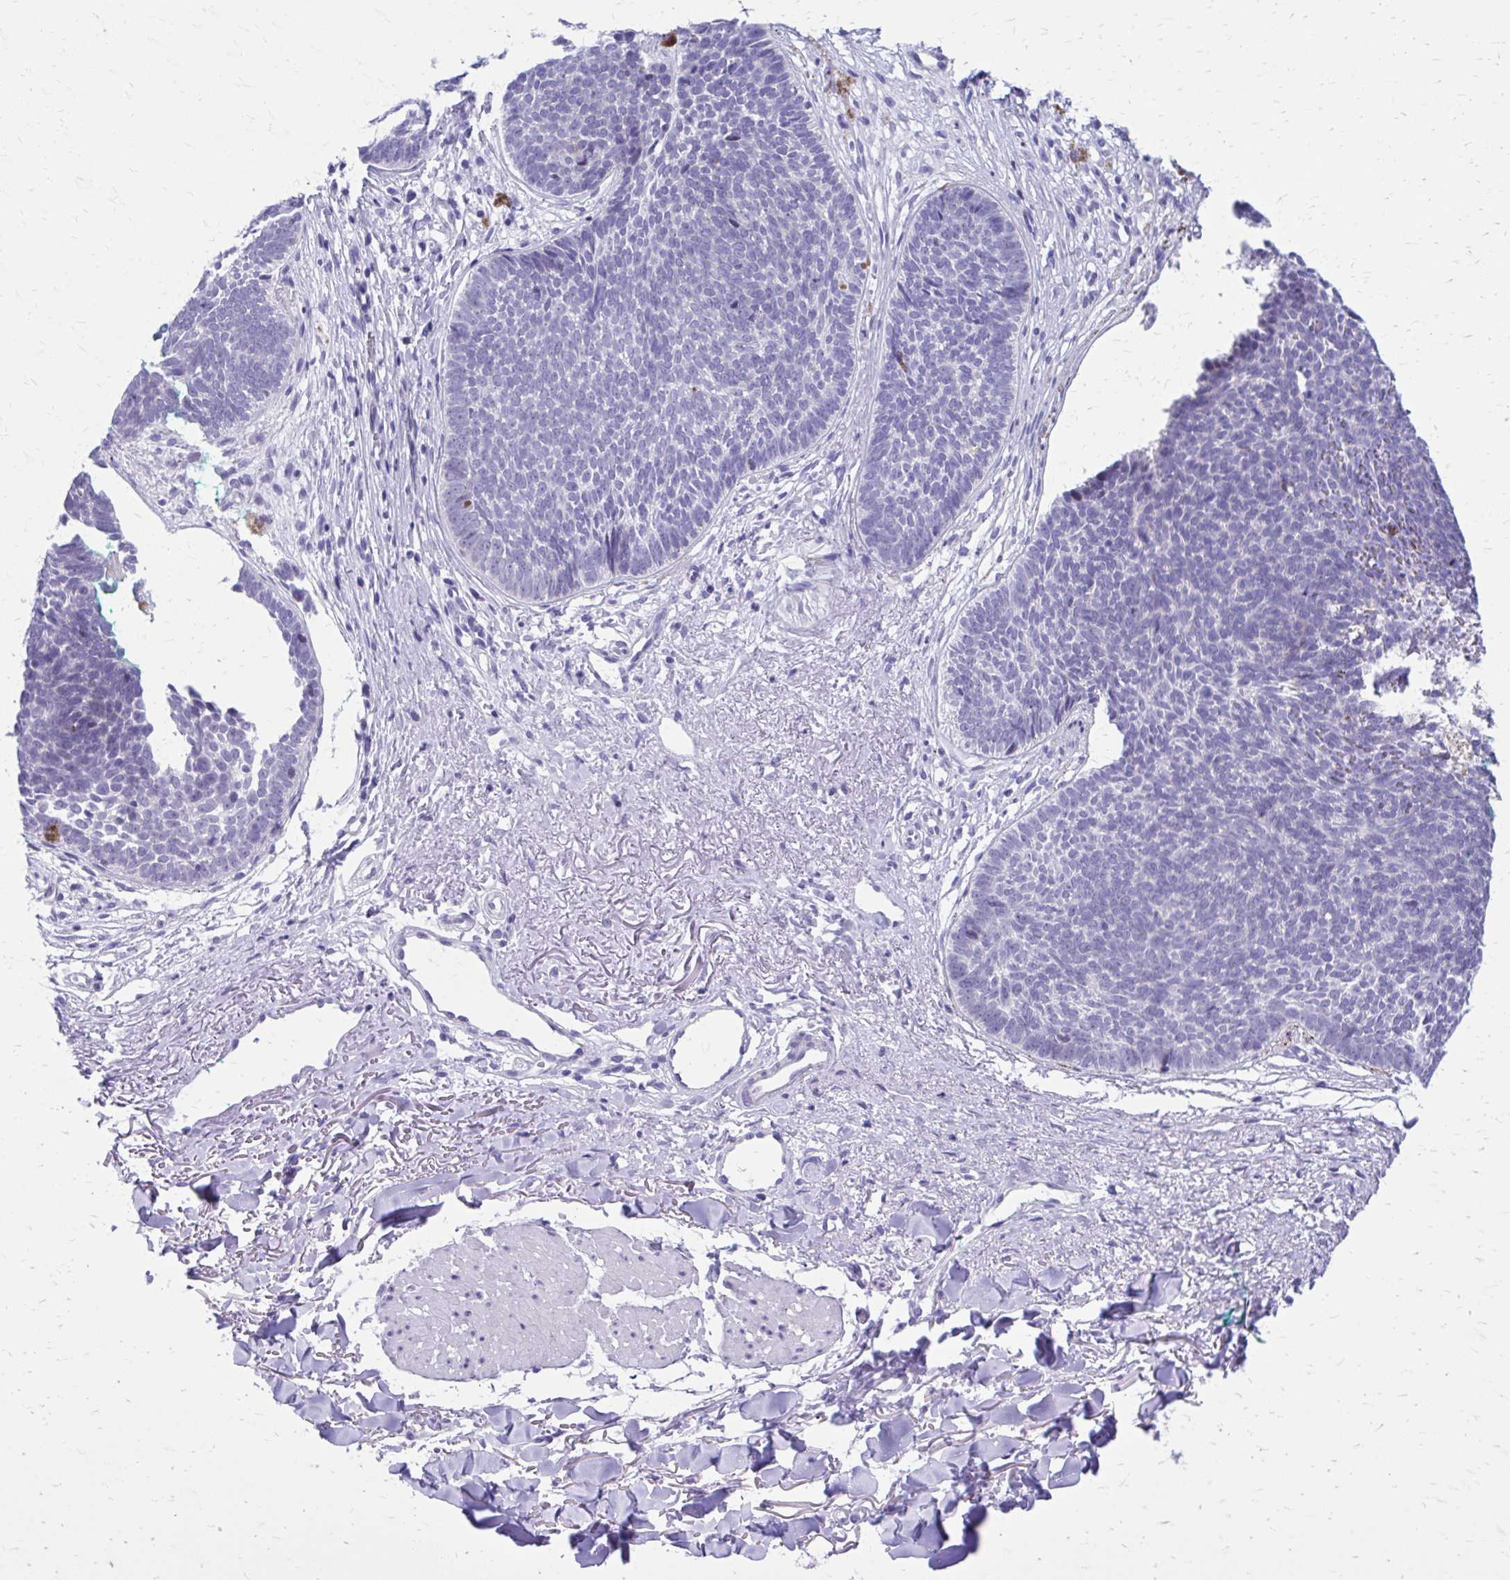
{"staining": {"intensity": "negative", "quantity": "none", "location": "none"}, "tissue": "skin cancer", "cell_type": "Tumor cells", "image_type": "cancer", "snomed": [{"axis": "morphology", "description": "Basal cell carcinoma"}, {"axis": "topography", "description": "Skin"}, {"axis": "topography", "description": "Skin of neck"}, {"axis": "topography", "description": "Skin of shoulder"}, {"axis": "topography", "description": "Skin of back"}], "caption": "A histopathology image of skin basal cell carcinoma stained for a protein reveals no brown staining in tumor cells. (DAB immunohistochemistry (IHC) with hematoxylin counter stain).", "gene": "LCN15", "patient": {"sex": "male", "age": 80}}